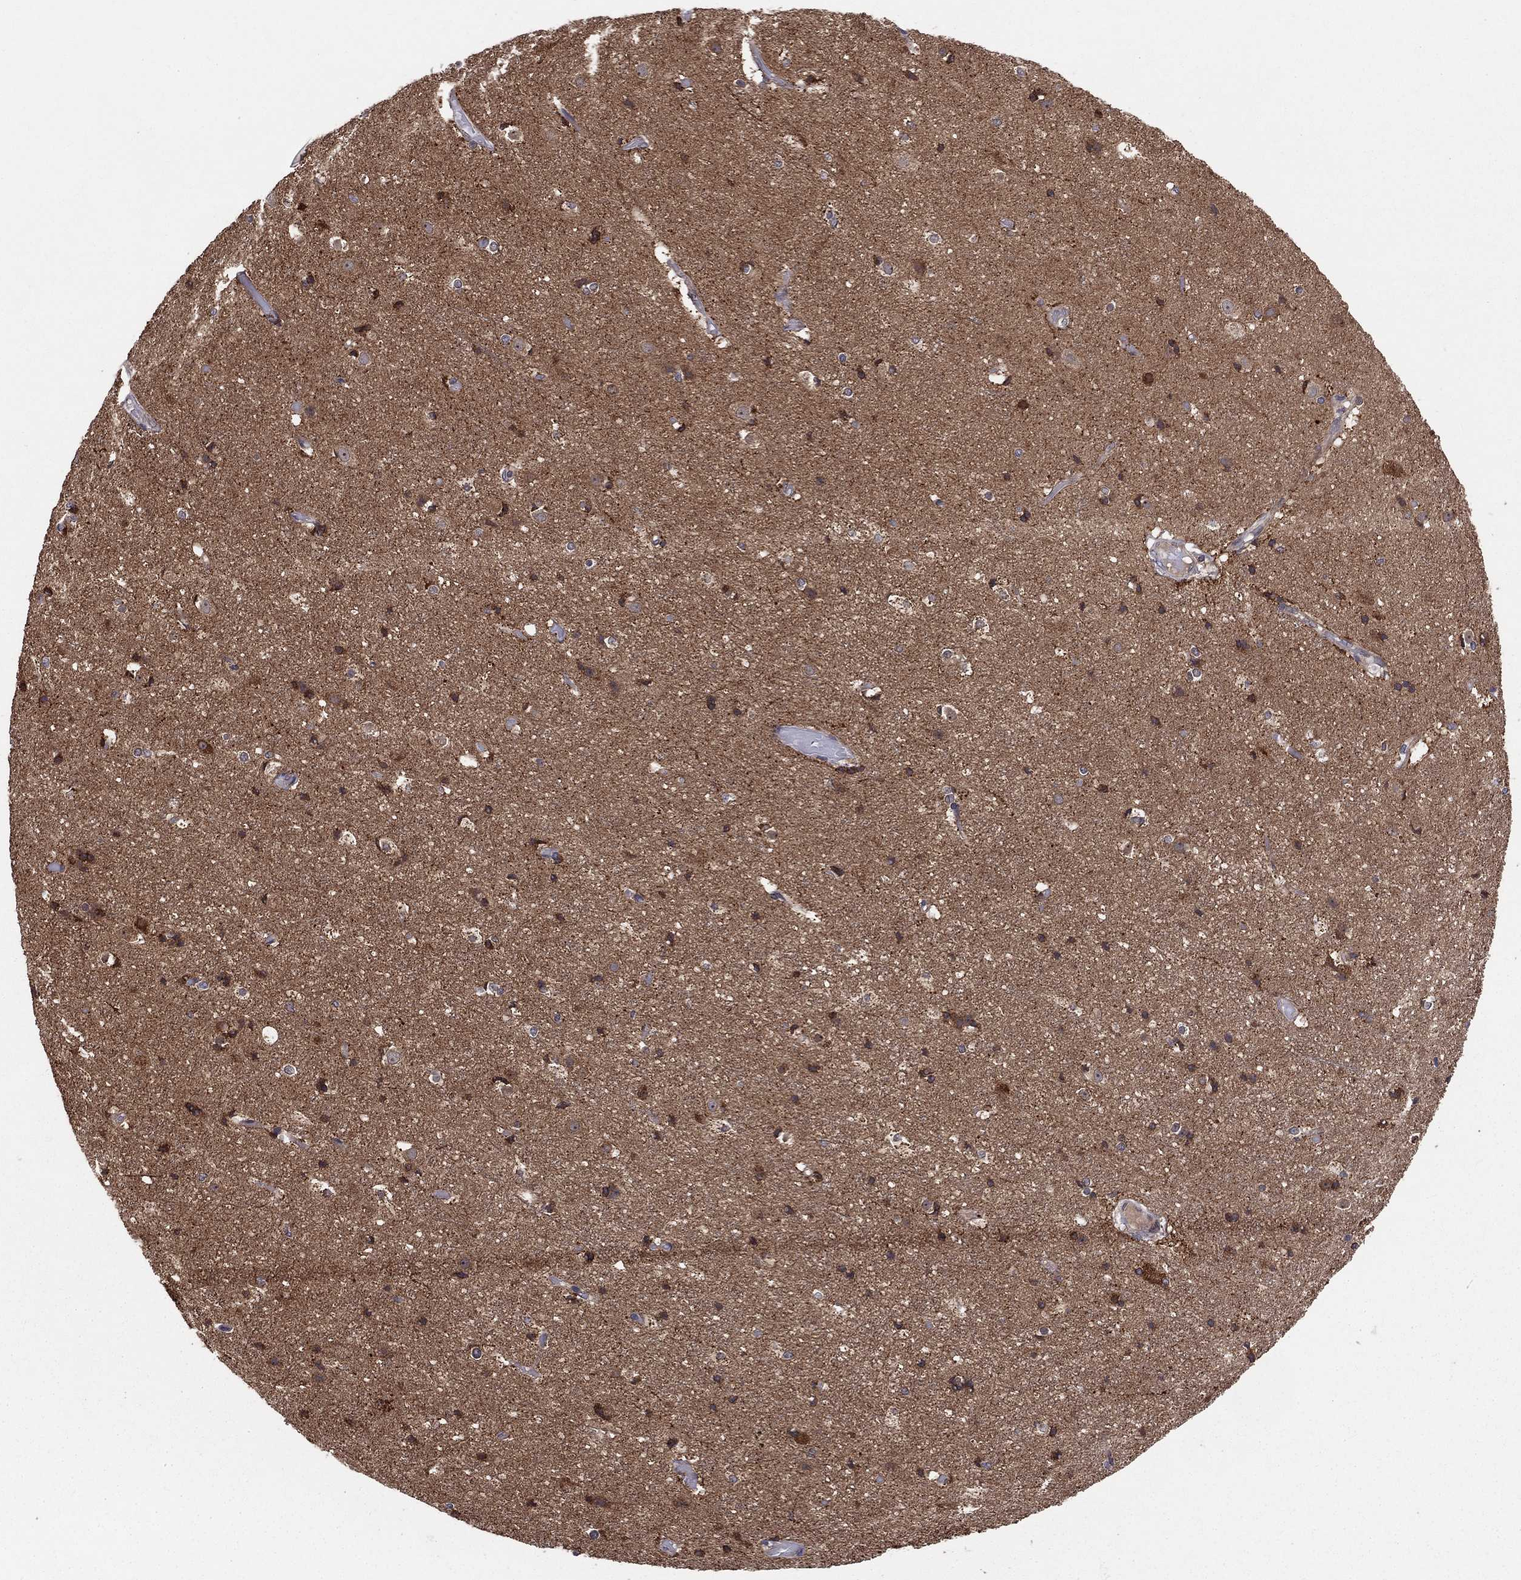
{"staining": {"intensity": "negative", "quantity": "none", "location": "none"}, "tissue": "cerebral cortex", "cell_type": "Endothelial cells", "image_type": "normal", "snomed": [{"axis": "morphology", "description": "Normal tissue, NOS"}, {"axis": "topography", "description": "Cerebral cortex"}], "caption": "This is an IHC image of unremarkable cerebral cortex. There is no staining in endothelial cells.", "gene": "BMERB1", "patient": {"sex": "female", "age": 52}}